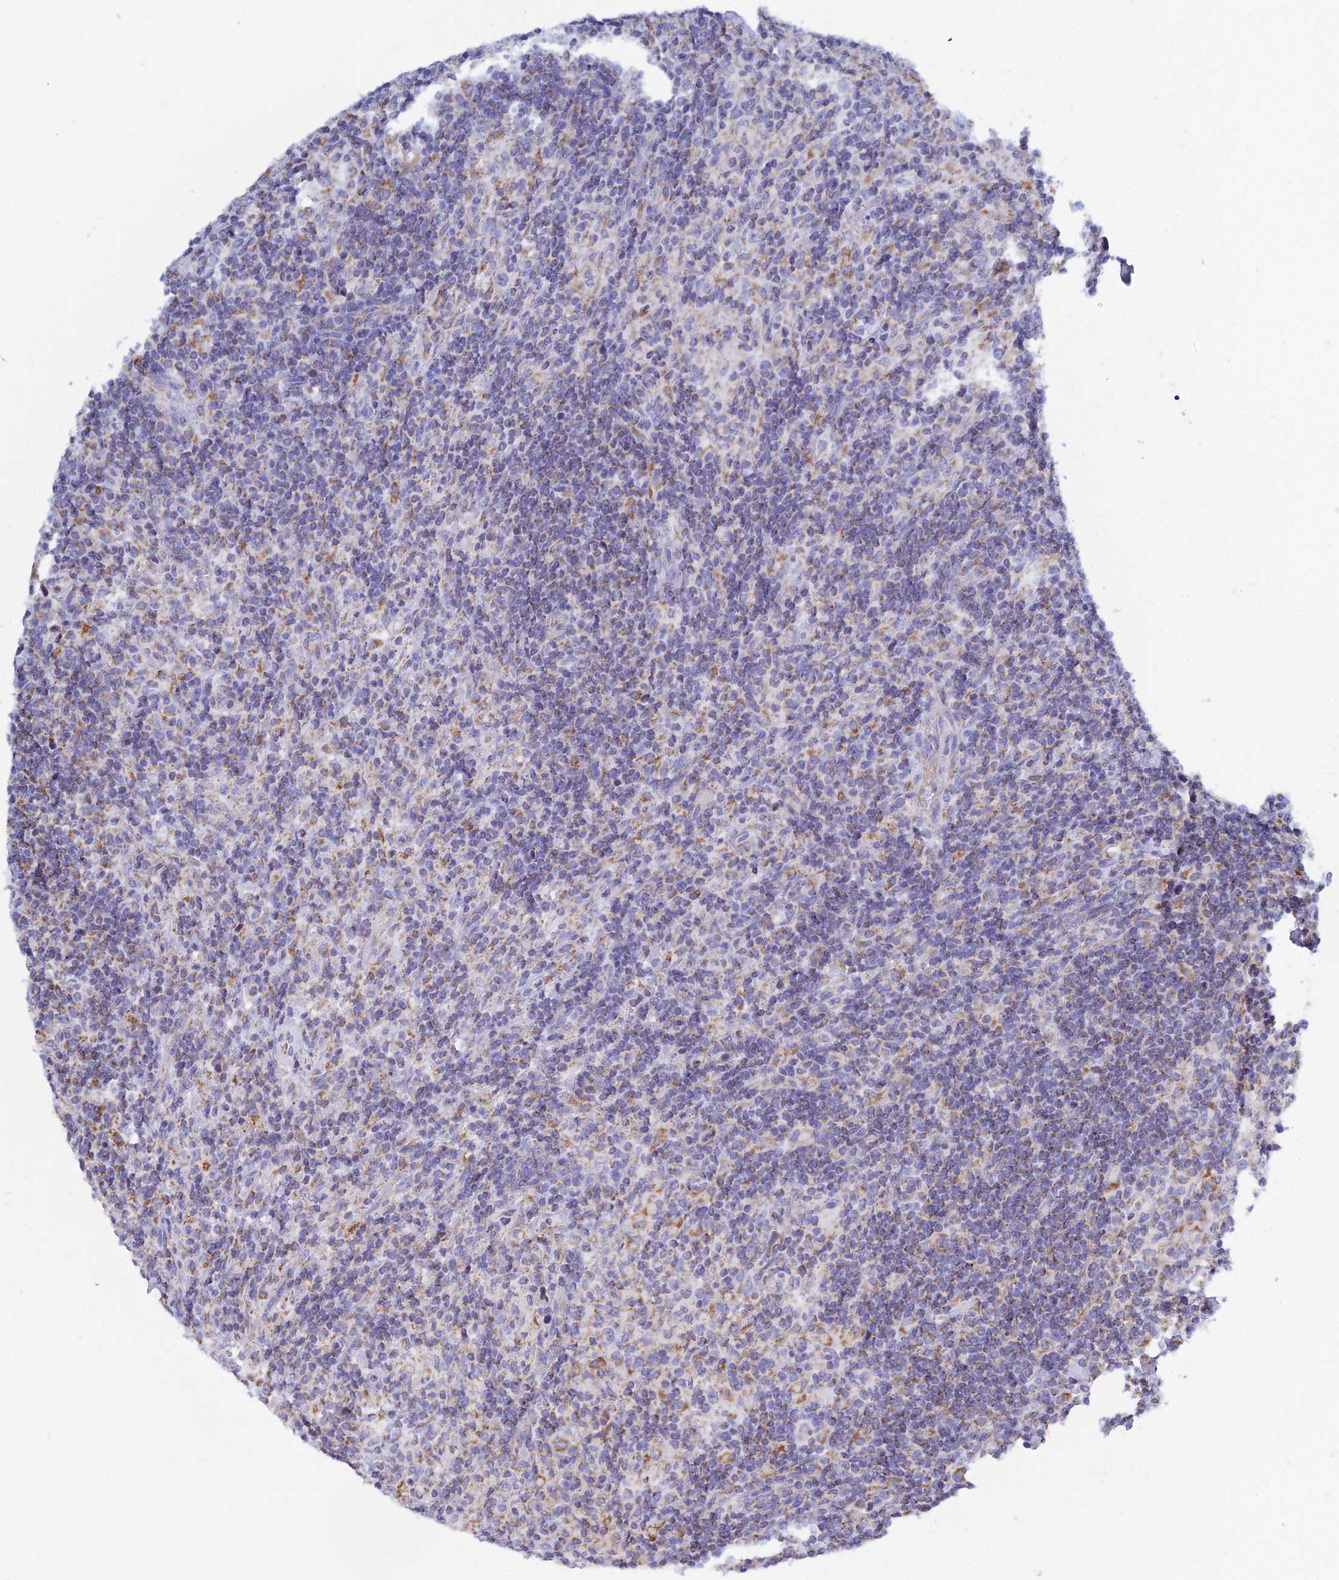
{"staining": {"intensity": "negative", "quantity": "none", "location": "none"}, "tissue": "lymphoma", "cell_type": "Tumor cells", "image_type": "cancer", "snomed": [{"axis": "morphology", "description": "Hodgkin's disease, NOS"}, {"axis": "topography", "description": "Lymph node"}], "caption": "The micrograph reveals no significant expression in tumor cells of Hodgkin's disease. Brightfield microscopy of immunohistochemistry stained with DAB (brown) and hematoxylin (blue), captured at high magnification.", "gene": "MGST1", "patient": {"sex": "male", "age": 70}}